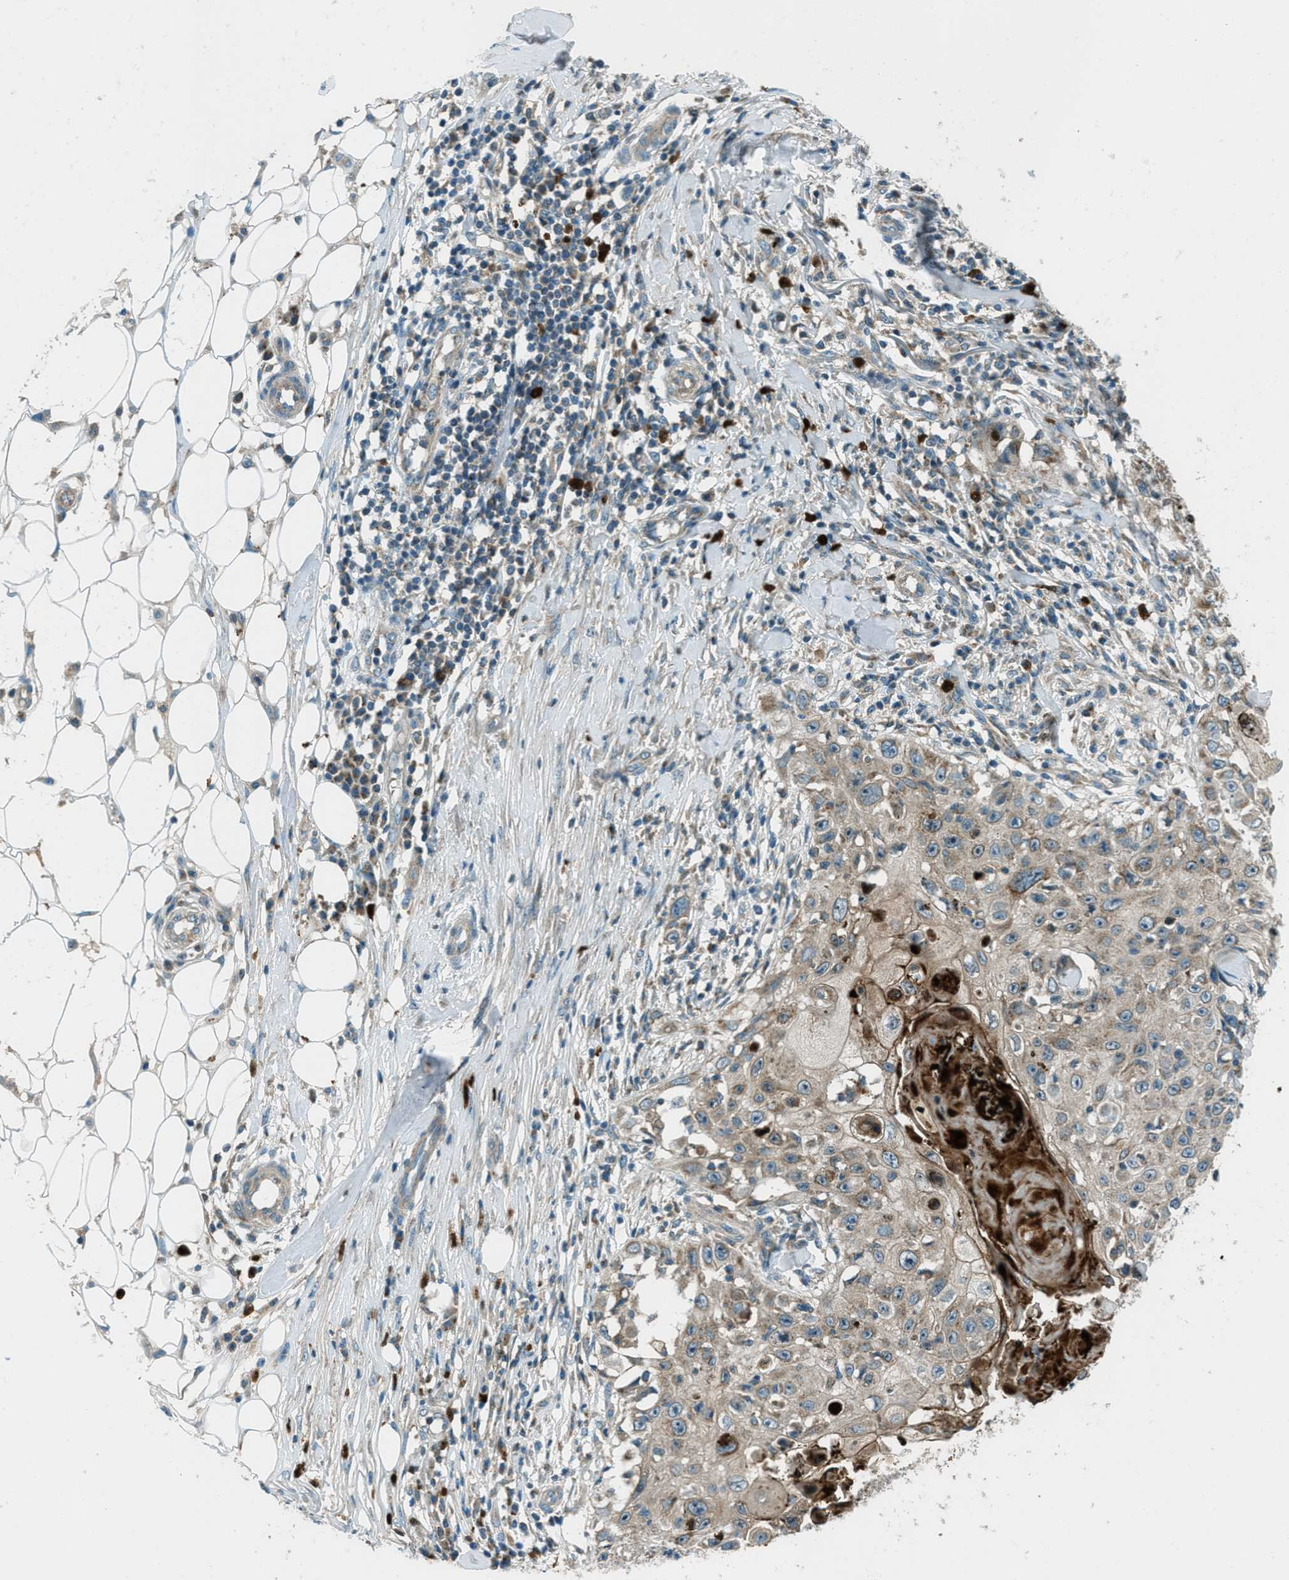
{"staining": {"intensity": "weak", "quantity": ">75%", "location": "cytoplasmic/membranous"}, "tissue": "skin cancer", "cell_type": "Tumor cells", "image_type": "cancer", "snomed": [{"axis": "morphology", "description": "Squamous cell carcinoma, NOS"}, {"axis": "topography", "description": "Skin"}], "caption": "This is a micrograph of immunohistochemistry staining of skin squamous cell carcinoma, which shows weak staining in the cytoplasmic/membranous of tumor cells.", "gene": "FAR1", "patient": {"sex": "male", "age": 86}}